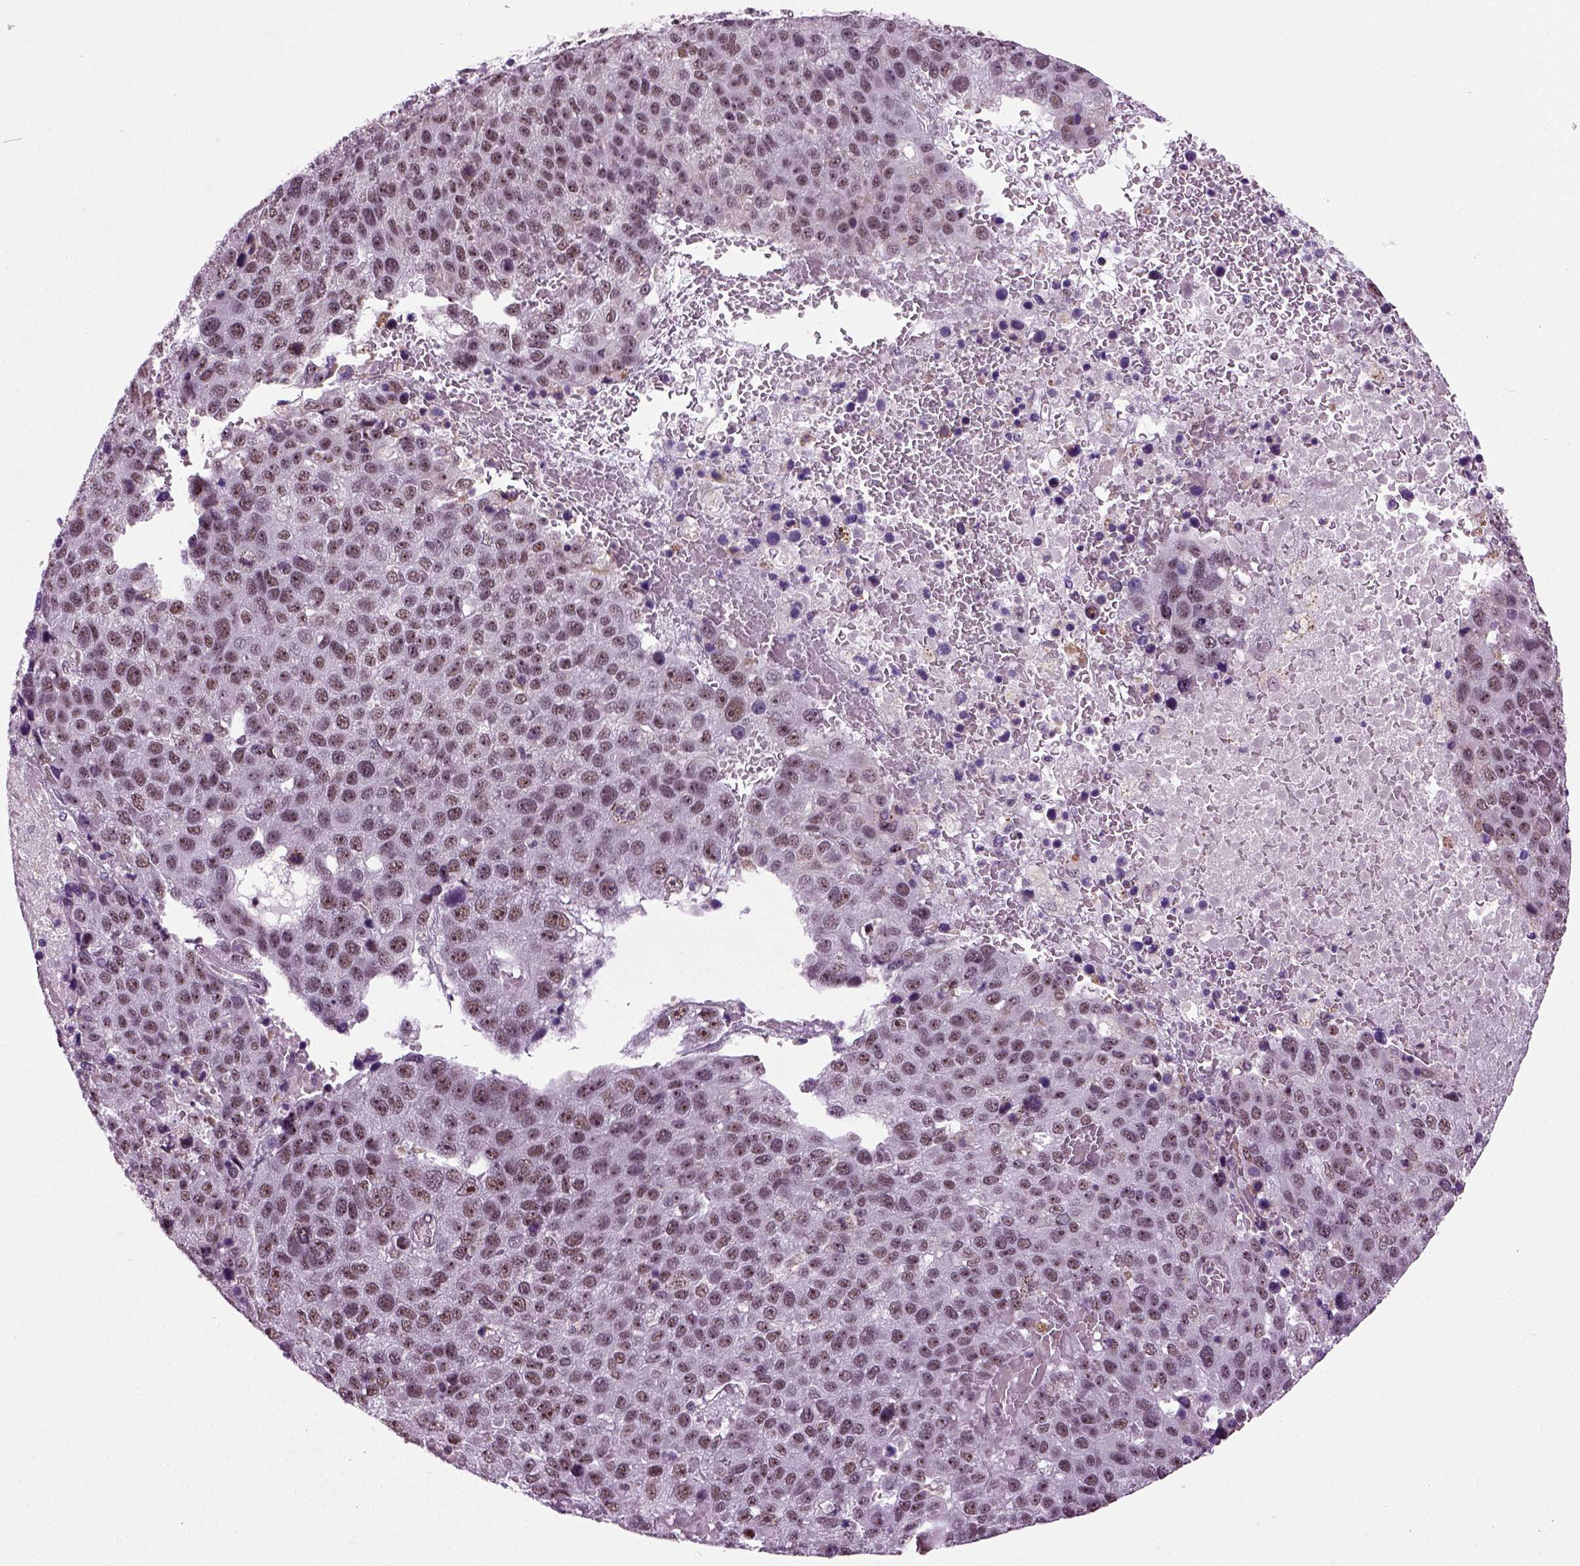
{"staining": {"intensity": "weak", "quantity": "<25%", "location": "nuclear"}, "tissue": "pancreatic cancer", "cell_type": "Tumor cells", "image_type": "cancer", "snomed": [{"axis": "morphology", "description": "Adenocarcinoma, NOS"}, {"axis": "topography", "description": "Pancreas"}], "caption": "Micrograph shows no significant protein staining in tumor cells of pancreatic cancer.", "gene": "RCOR3", "patient": {"sex": "female", "age": 61}}